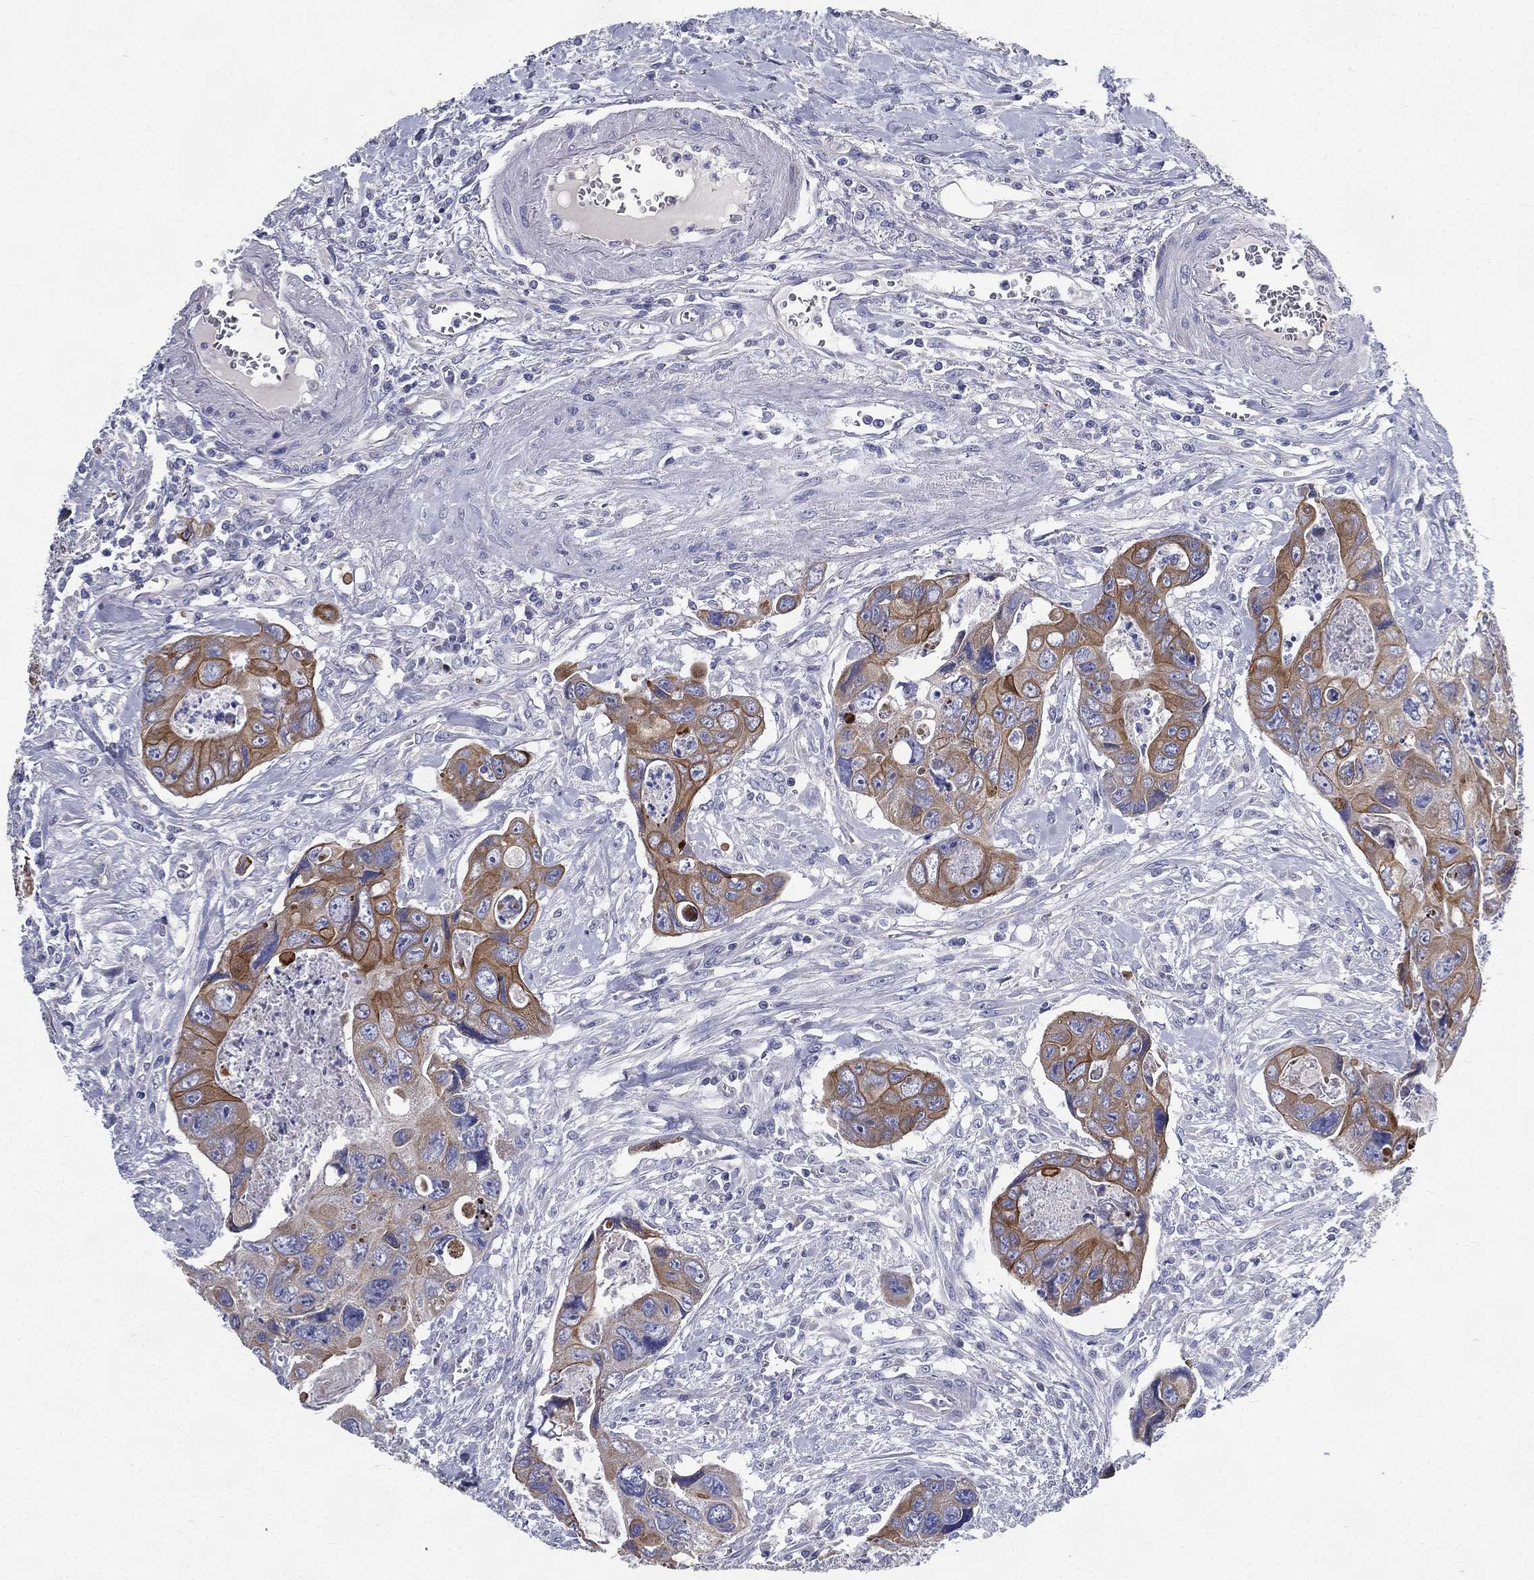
{"staining": {"intensity": "moderate", "quantity": "25%-75%", "location": "cytoplasmic/membranous"}, "tissue": "colorectal cancer", "cell_type": "Tumor cells", "image_type": "cancer", "snomed": [{"axis": "morphology", "description": "Adenocarcinoma, NOS"}, {"axis": "topography", "description": "Rectum"}], "caption": "The photomicrograph displays staining of colorectal adenocarcinoma, revealing moderate cytoplasmic/membranous protein positivity (brown color) within tumor cells.", "gene": "PWWP3A", "patient": {"sex": "male", "age": 62}}